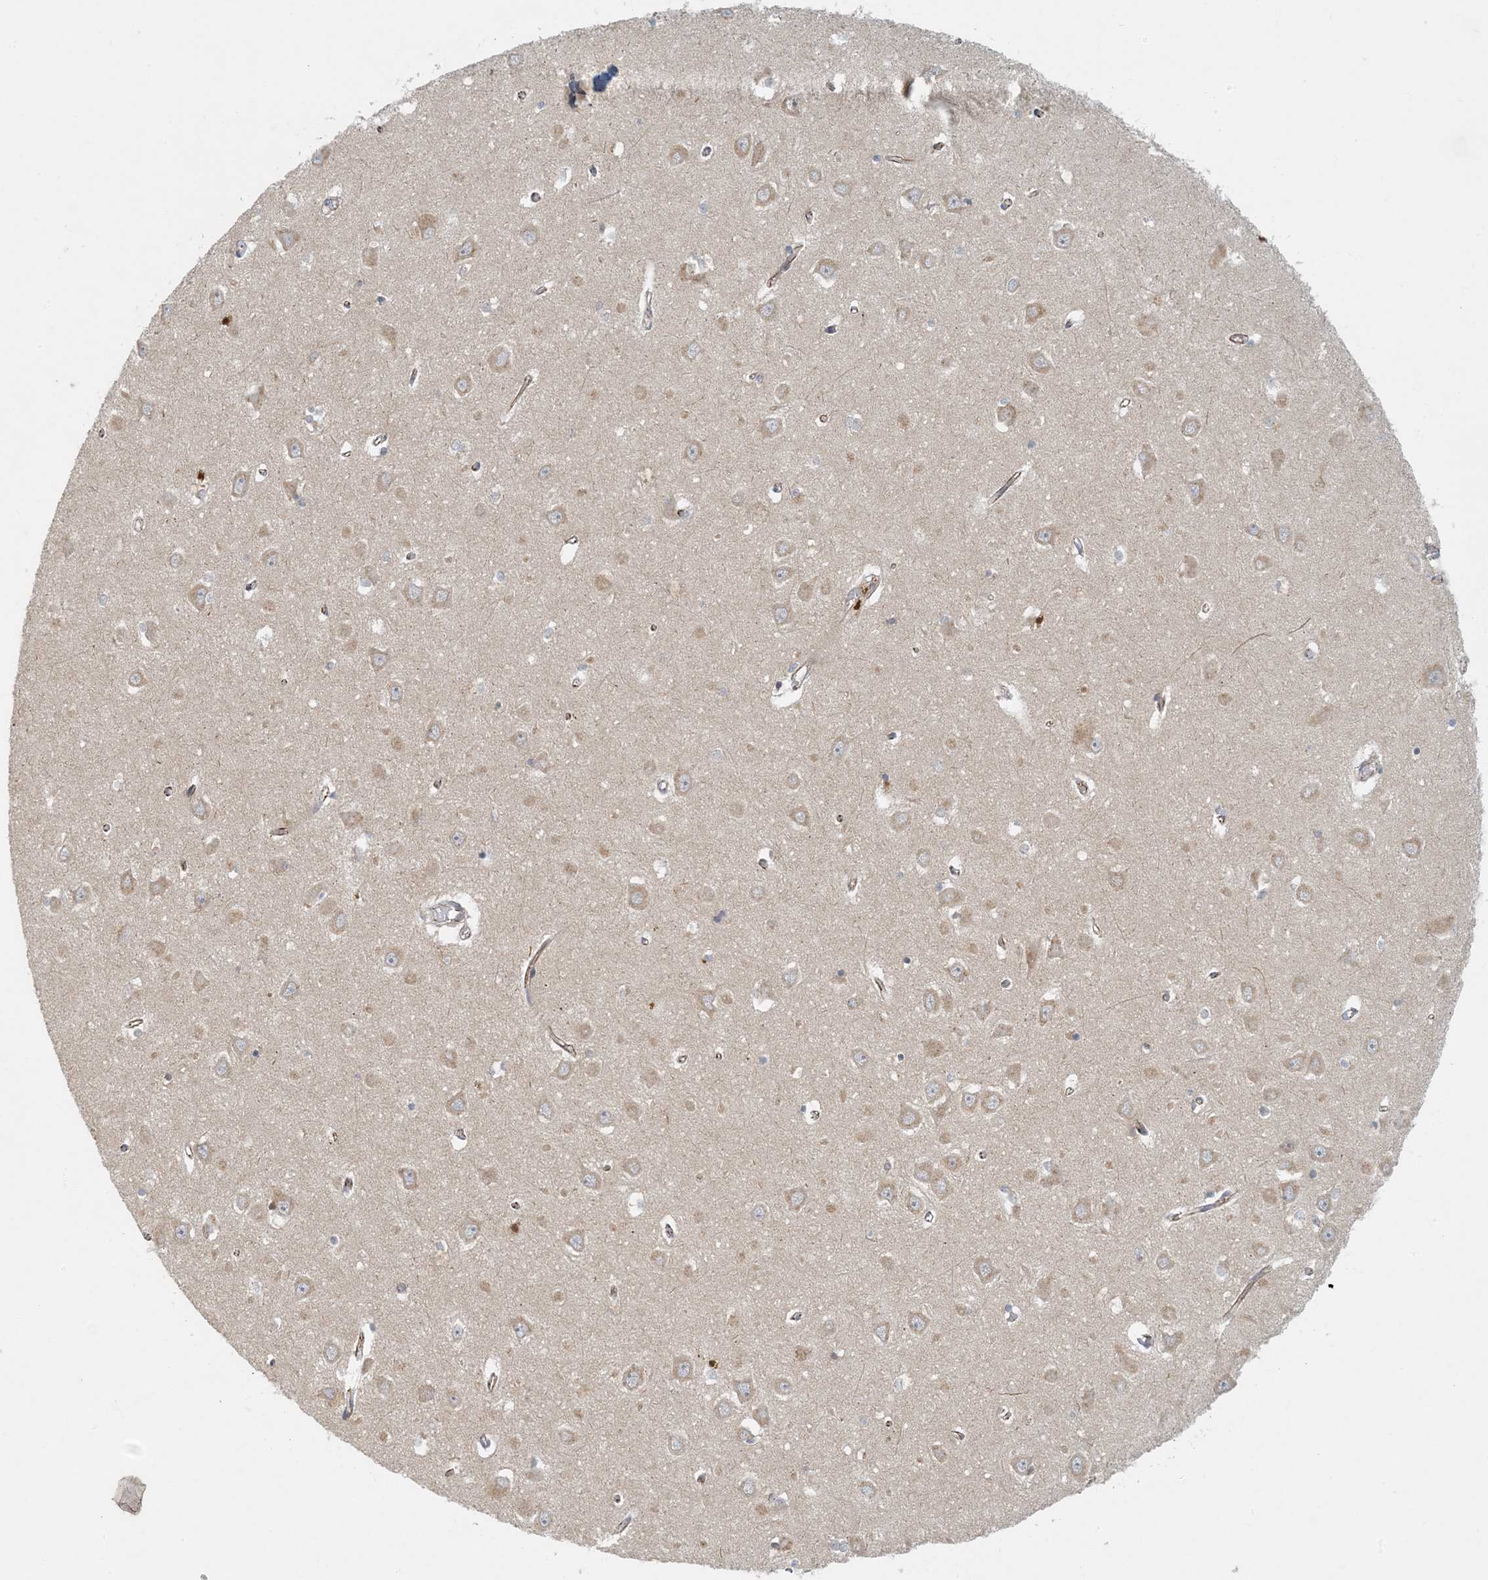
{"staining": {"intensity": "negative", "quantity": "none", "location": "none"}, "tissue": "hippocampus", "cell_type": "Glial cells", "image_type": "normal", "snomed": [{"axis": "morphology", "description": "Normal tissue, NOS"}, {"axis": "topography", "description": "Hippocampus"}], "caption": "The photomicrograph reveals no significant expression in glial cells of hippocampus. The staining is performed using DAB (3,3'-diaminobenzidine) brown chromogen with nuclei counter-stained in using hematoxylin.", "gene": "AK9", "patient": {"sex": "male", "age": 70}}